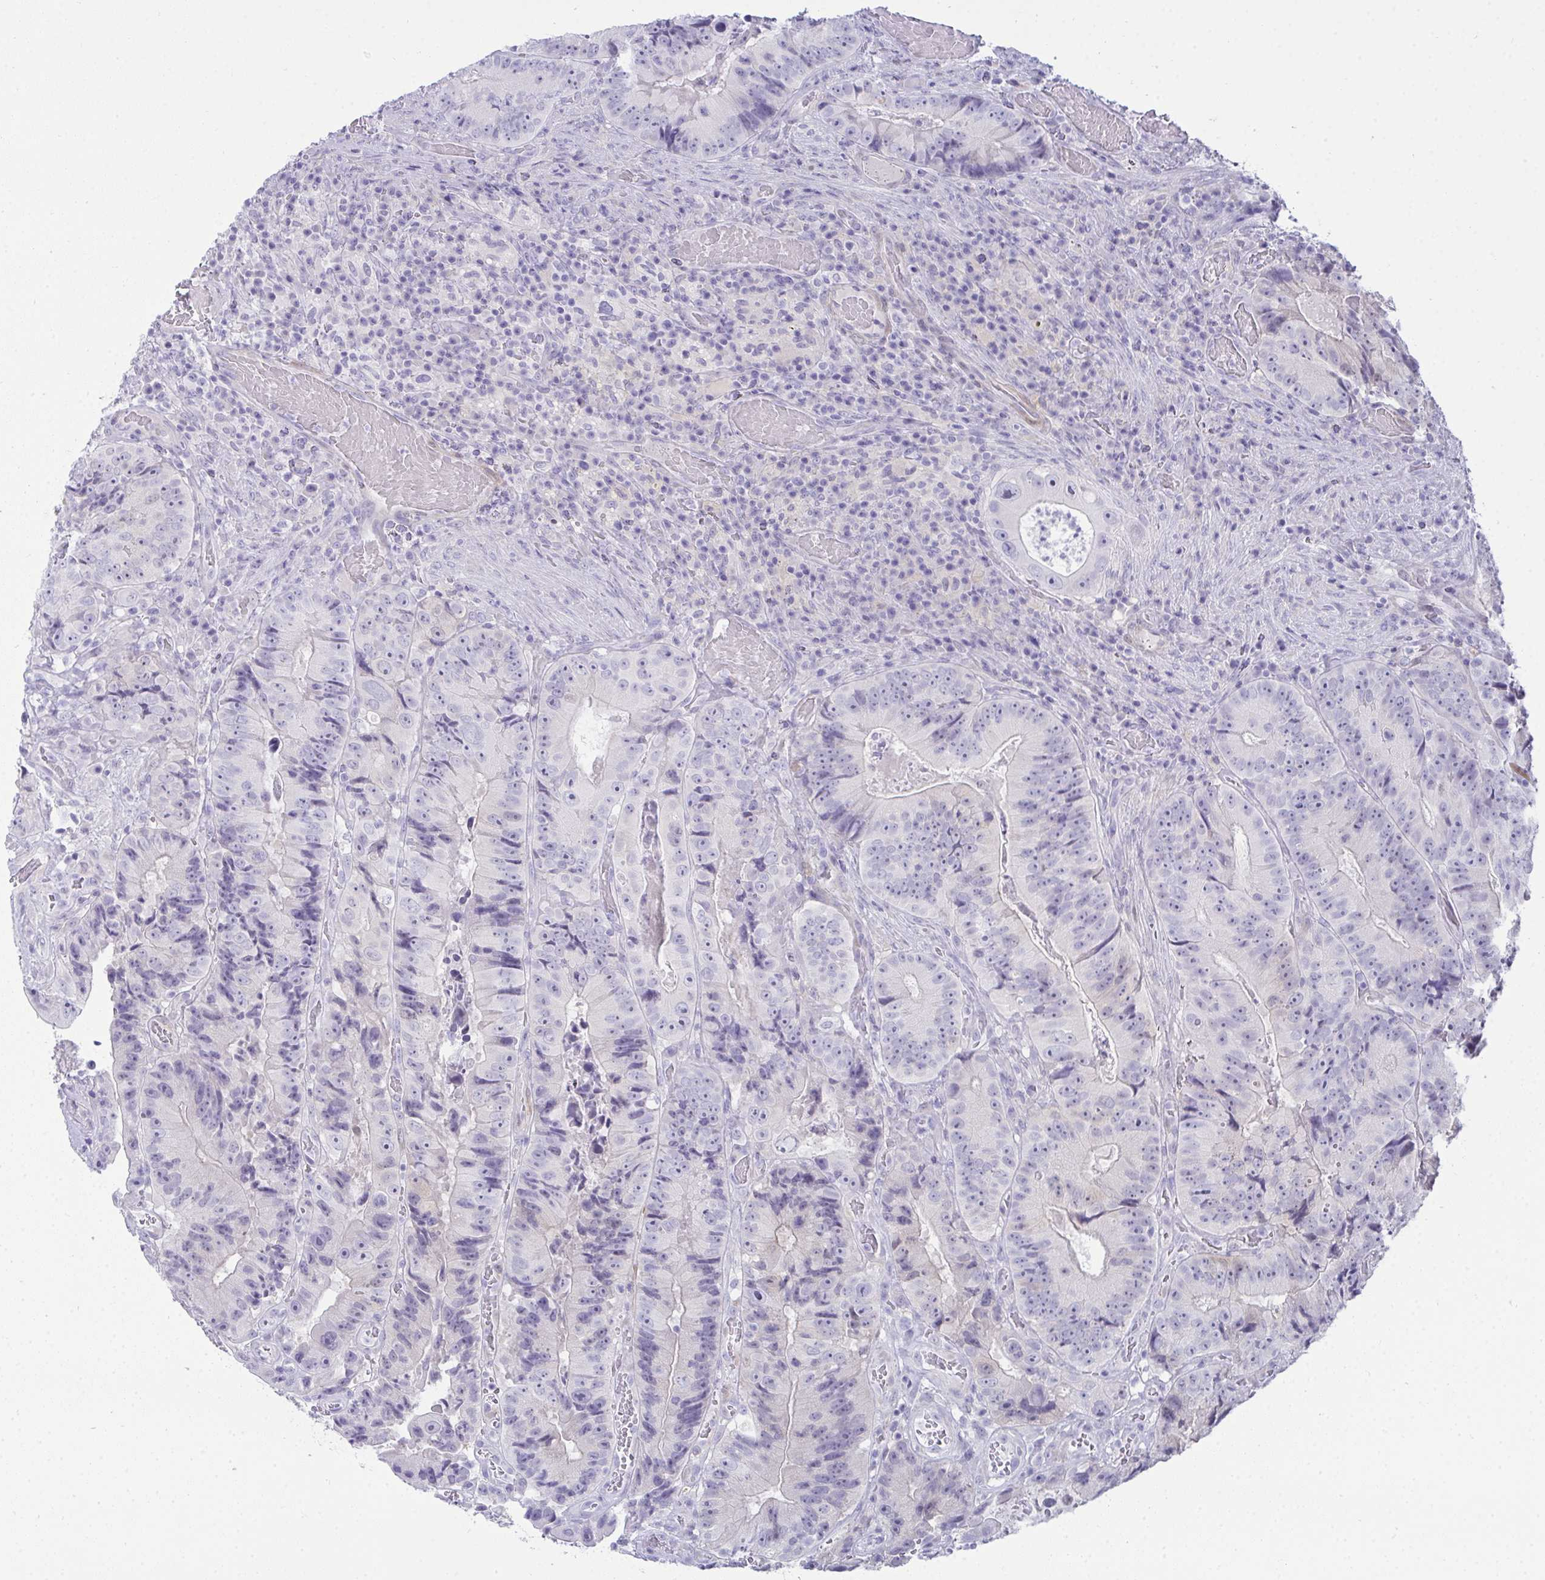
{"staining": {"intensity": "negative", "quantity": "none", "location": "none"}, "tissue": "colorectal cancer", "cell_type": "Tumor cells", "image_type": "cancer", "snomed": [{"axis": "morphology", "description": "Adenocarcinoma, NOS"}, {"axis": "topography", "description": "Colon"}], "caption": "Protein analysis of colorectal cancer demonstrates no significant positivity in tumor cells. (Brightfield microscopy of DAB immunohistochemistry at high magnification).", "gene": "HSPB6", "patient": {"sex": "female", "age": 86}}